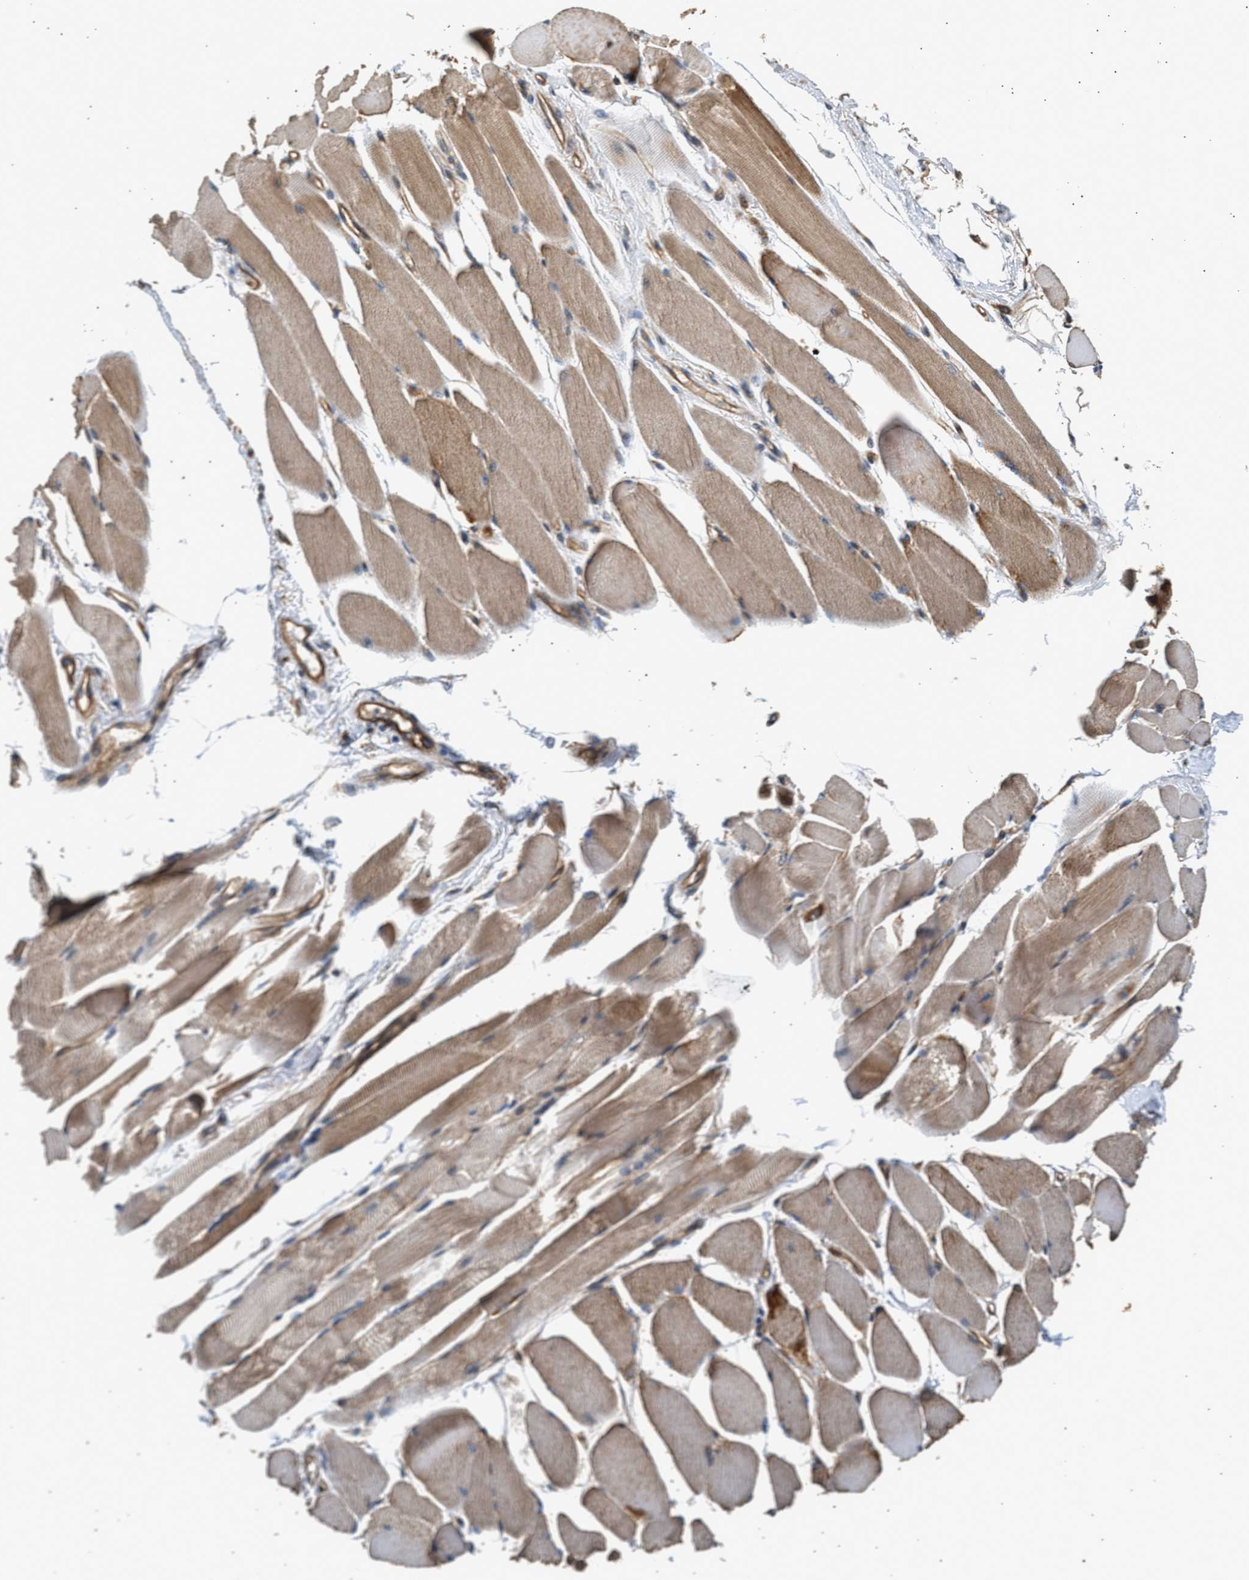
{"staining": {"intensity": "moderate", "quantity": ">75%", "location": "cytoplasmic/membranous"}, "tissue": "skeletal muscle", "cell_type": "Myocytes", "image_type": "normal", "snomed": [{"axis": "morphology", "description": "Normal tissue, NOS"}, {"axis": "topography", "description": "Skeletal muscle"}, {"axis": "topography", "description": "Peripheral nerve tissue"}], "caption": "Protein staining of normal skeletal muscle exhibits moderate cytoplasmic/membranous staining in about >75% of myocytes. Nuclei are stained in blue.", "gene": "DUSP14", "patient": {"sex": "female", "age": 84}}